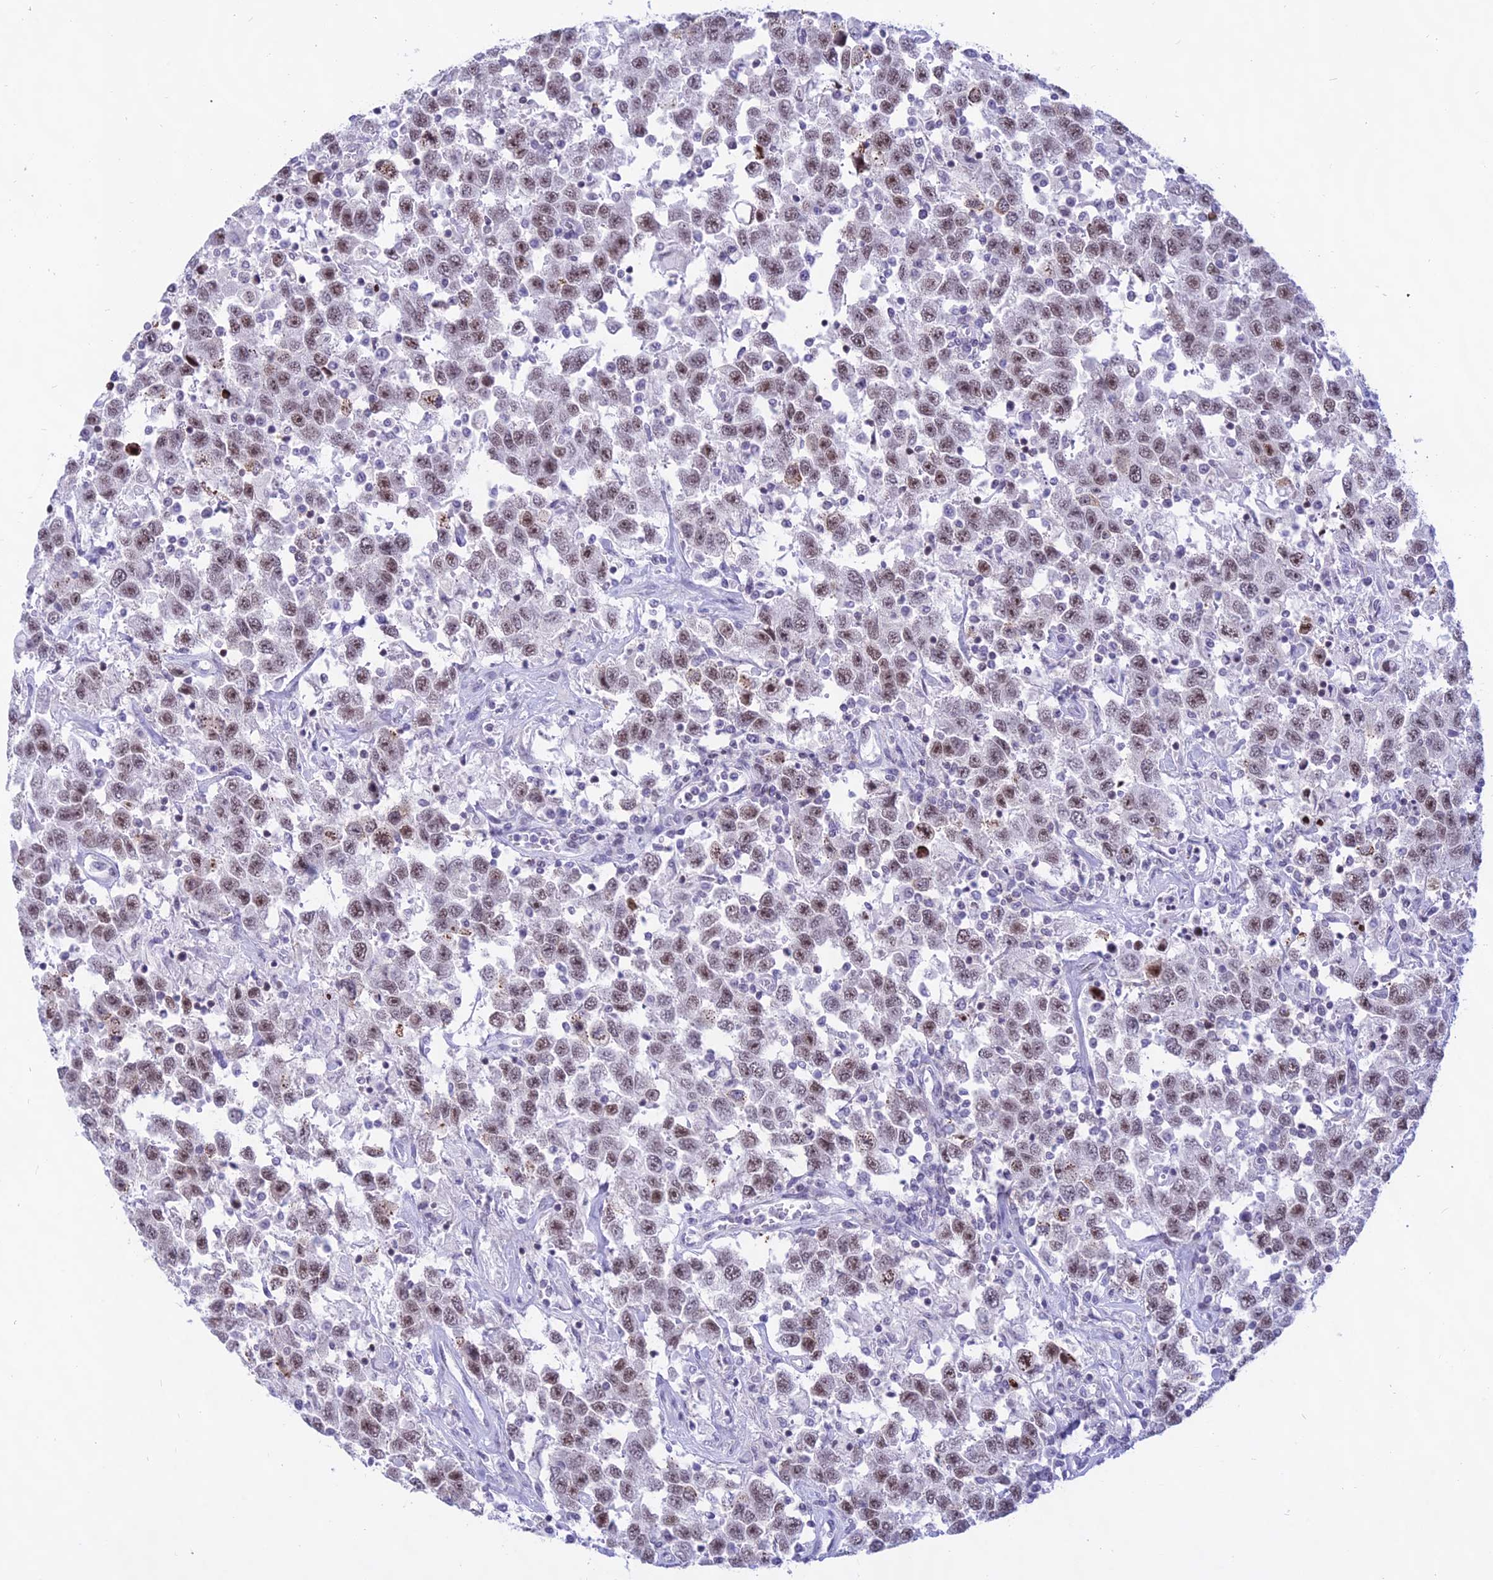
{"staining": {"intensity": "moderate", "quantity": ">75%", "location": "nuclear"}, "tissue": "testis cancer", "cell_type": "Tumor cells", "image_type": "cancer", "snomed": [{"axis": "morphology", "description": "Seminoma, NOS"}, {"axis": "topography", "description": "Testis"}], "caption": "Moderate nuclear protein staining is seen in approximately >75% of tumor cells in testis cancer.", "gene": "KRR1", "patient": {"sex": "male", "age": 41}}